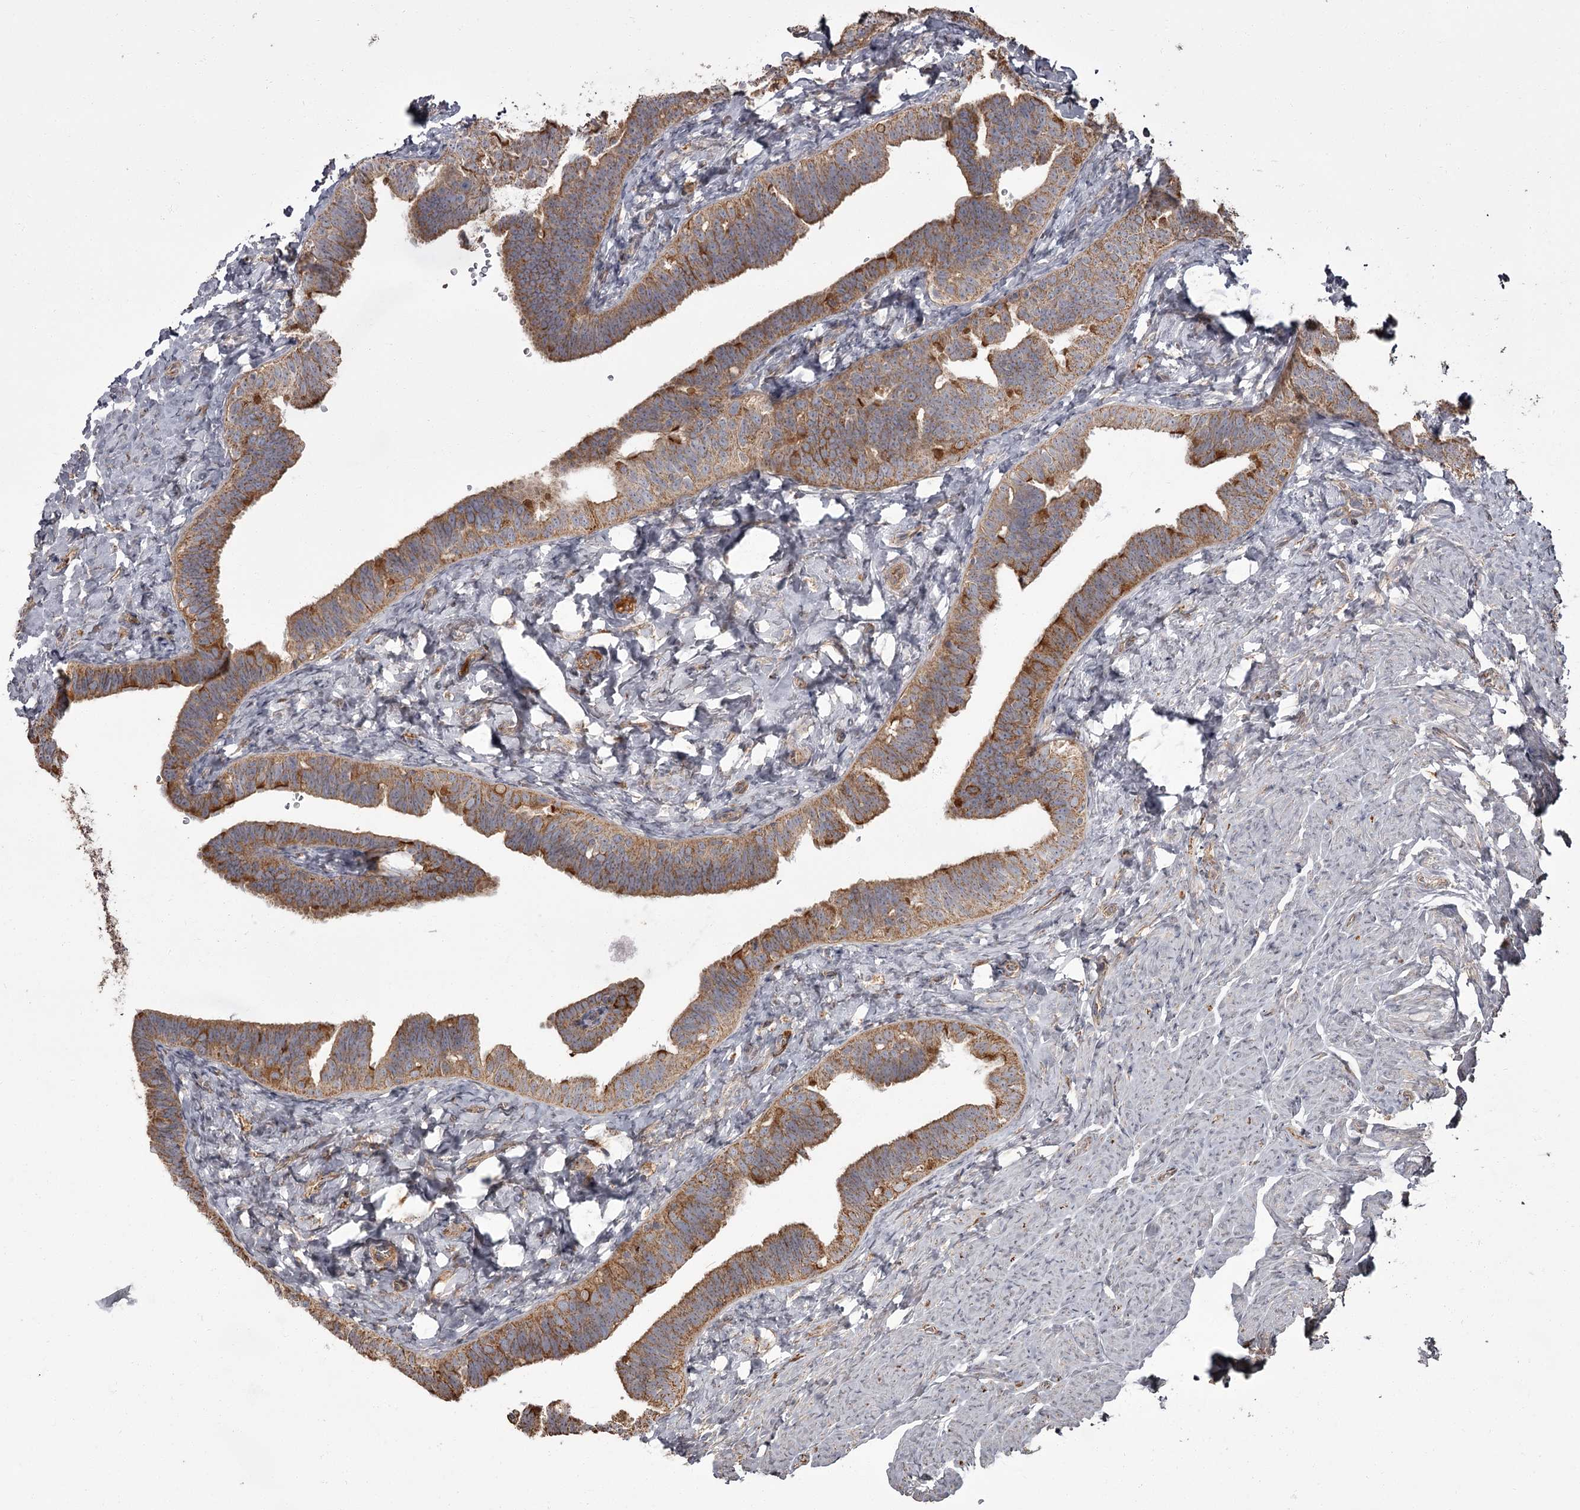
{"staining": {"intensity": "strong", "quantity": ">75%", "location": "cytoplasmic/membranous"}, "tissue": "fallopian tube", "cell_type": "Glandular cells", "image_type": "normal", "snomed": [{"axis": "morphology", "description": "Normal tissue, NOS"}, {"axis": "topography", "description": "Fallopian tube"}], "caption": "Immunohistochemical staining of benign human fallopian tube reveals >75% levels of strong cytoplasmic/membranous protein expression in approximately >75% of glandular cells.", "gene": "THAP9", "patient": {"sex": "female", "age": 39}}